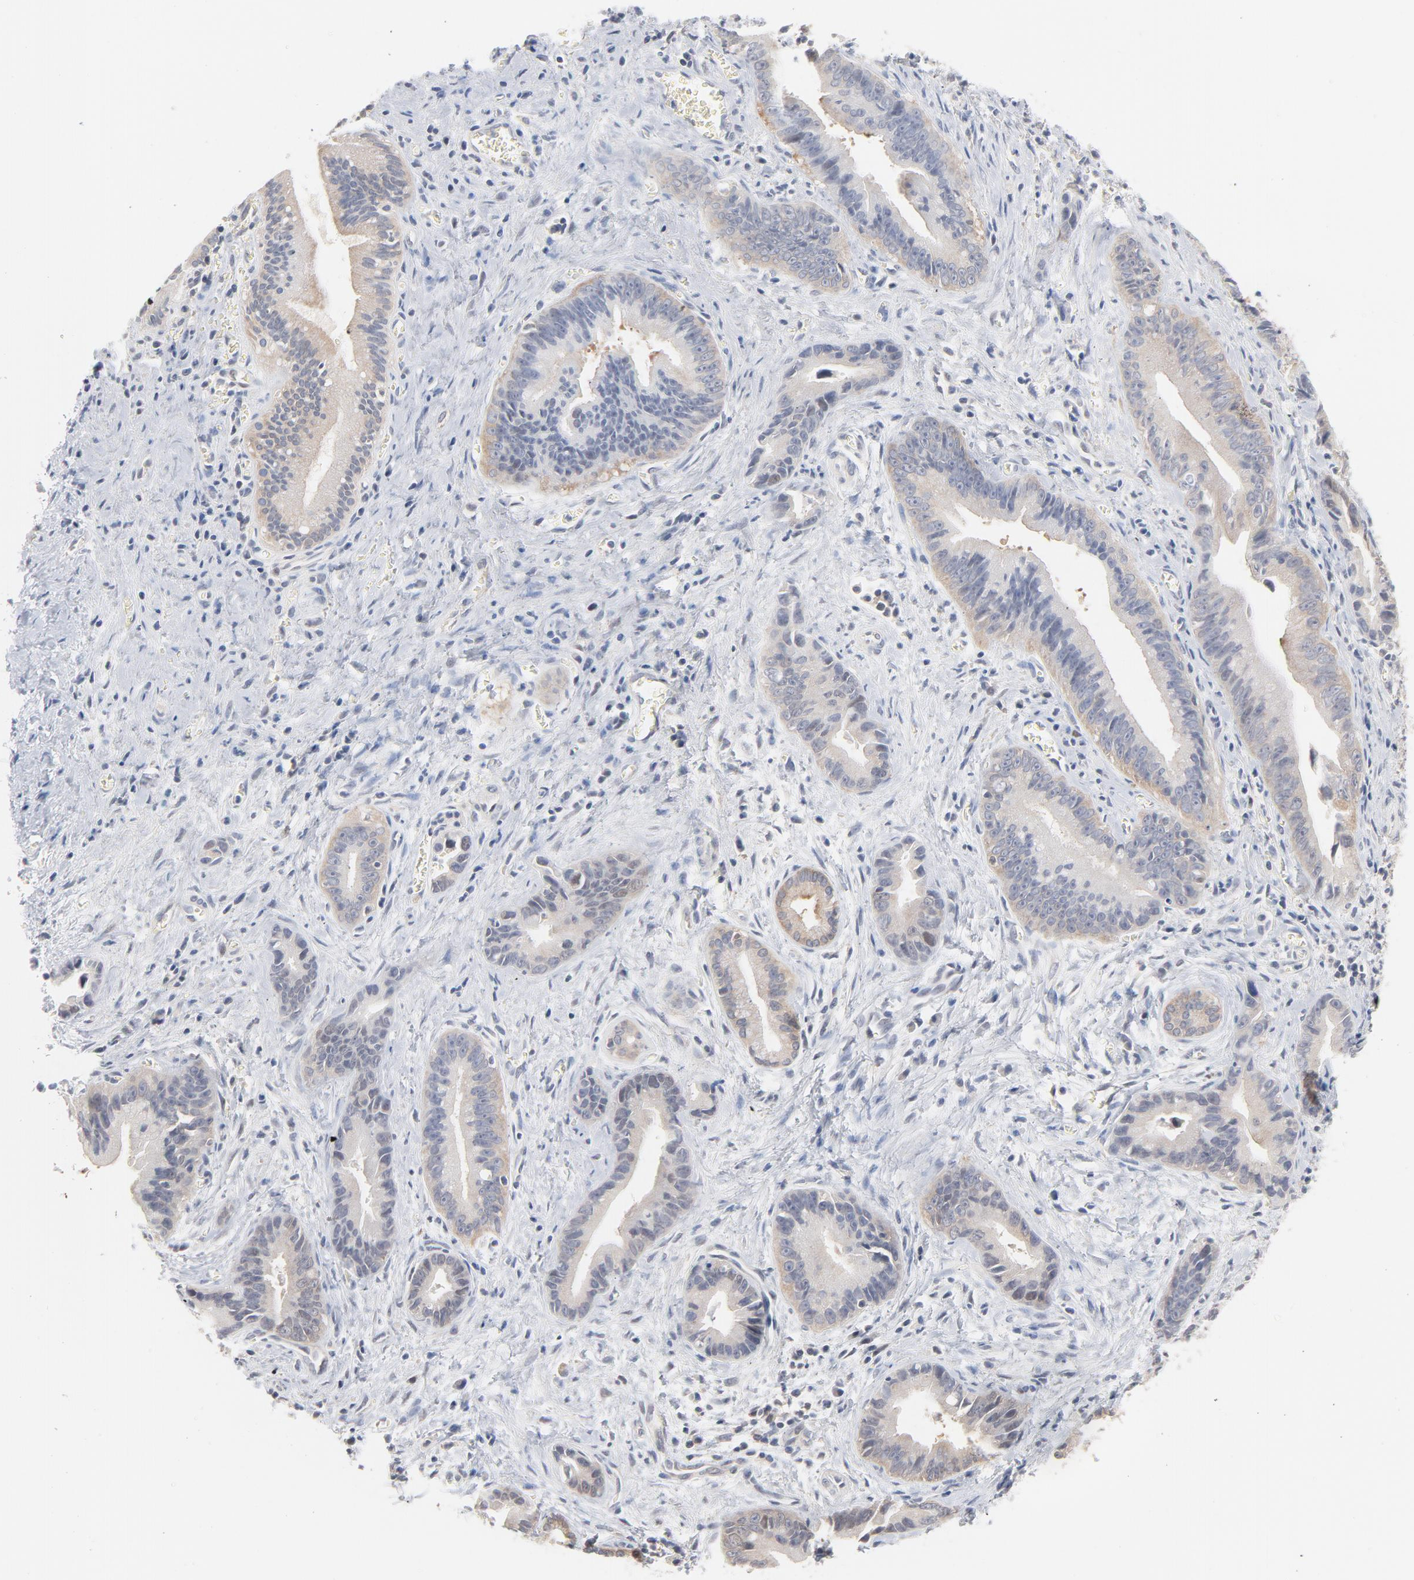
{"staining": {"intensity": "negative", "quantity": "none", "location": "none"}, "tissue": "liver cancer", "cell_type": "Tumor cells", "image_type": "cancer", "snomed": [{"axis": "morphology", "description": "Cholangiocarcinoma"}, {"axis": "topography", "description": "Liver"}], "caption": "DAB (3,3'-diaminobenzidine) immunohistochemical staining of liver cholangiocarcinoma demonstrates no significant positivity in tumor cells.", "gene": "UBL4A", "patient": {"sex": "female", "age": 55}}